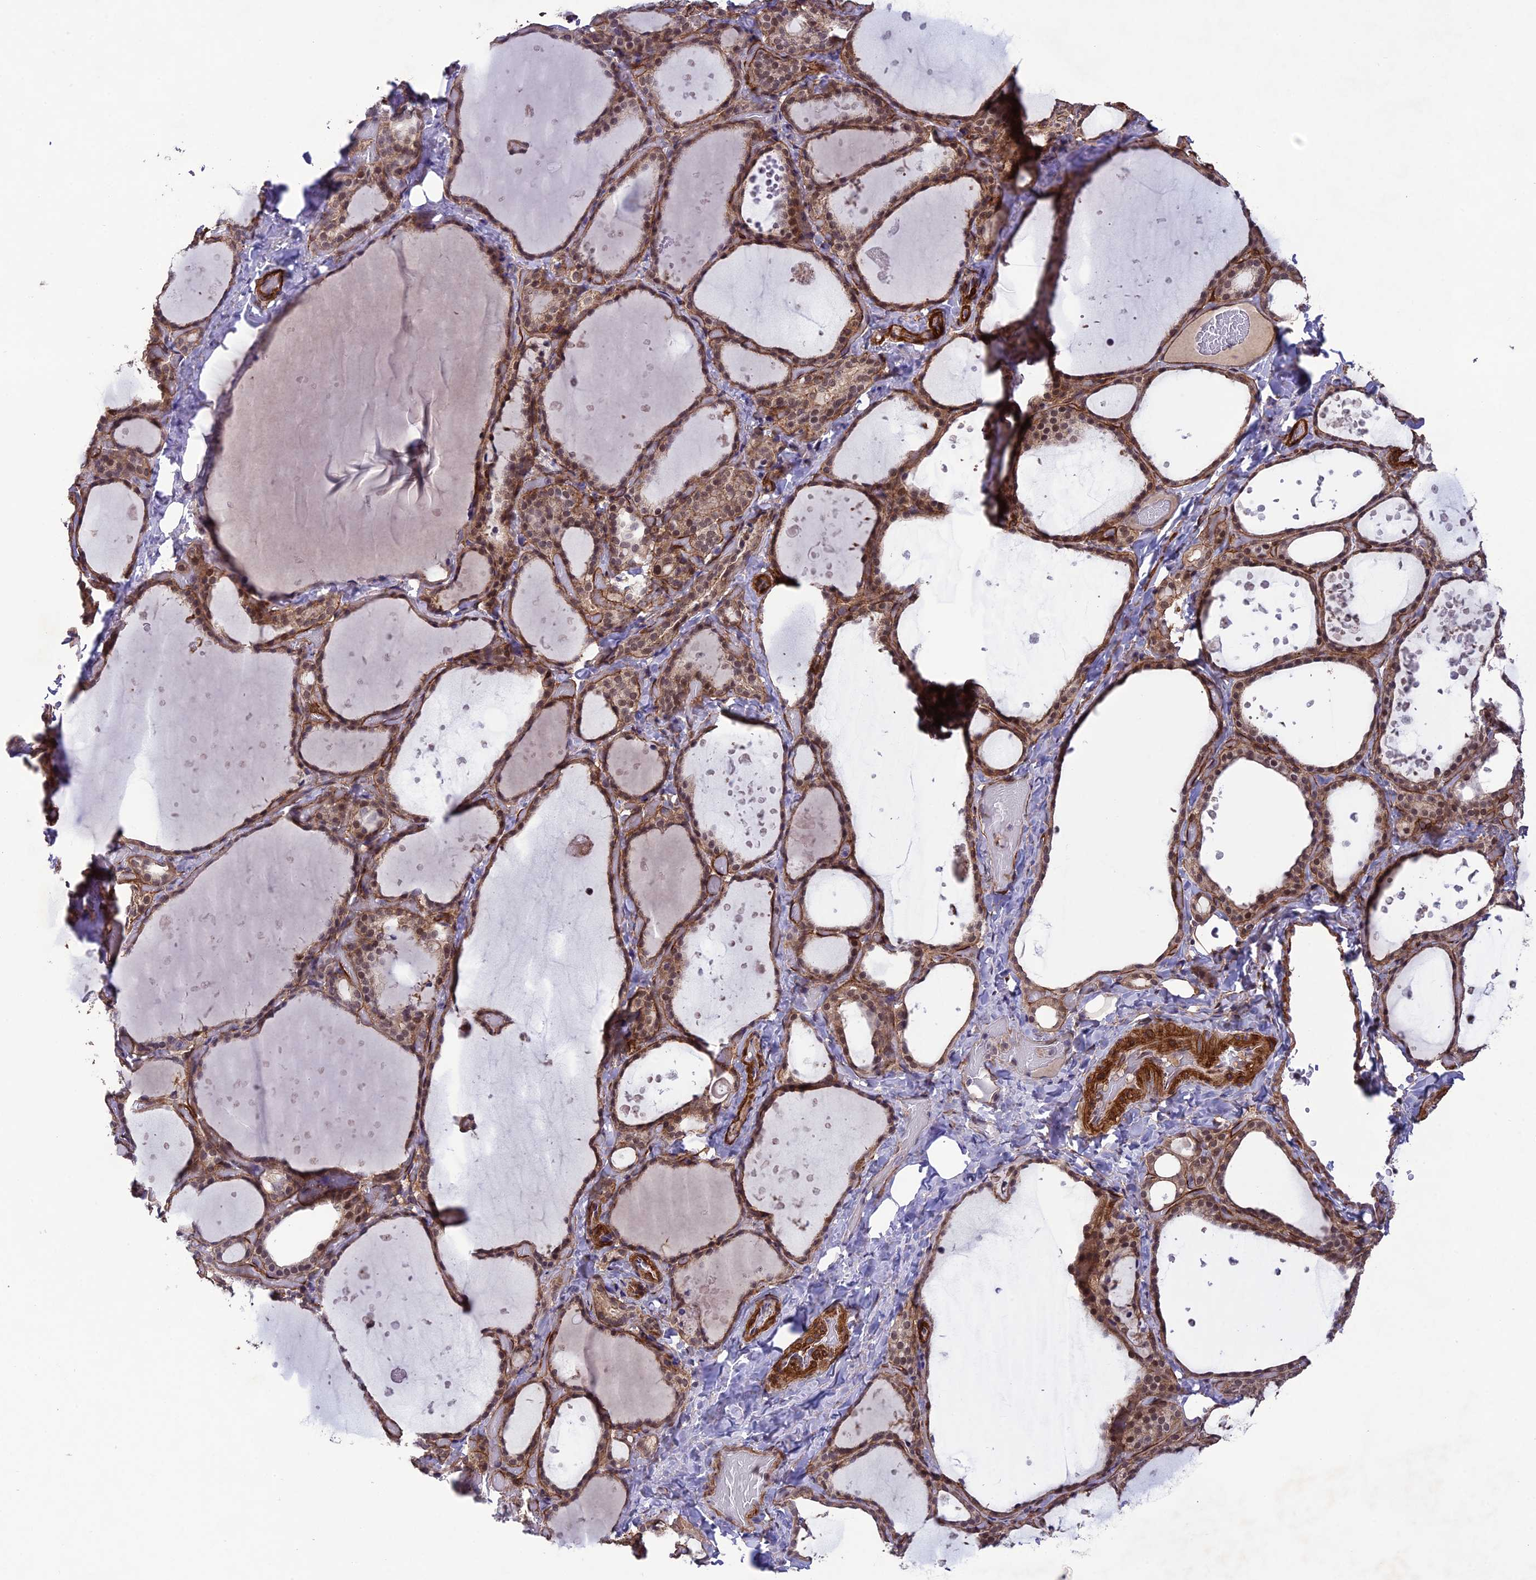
{"staining": {"intensity": "moderate", "quantity": ">75%", "location": "cytoplasmic/membranous,nuclear"}, "tissue": "thyroid gland", "cell_type": "Glandular cells", "image_type": "normal", "snomed": [{"axis": "morphology", "description": "Normal tissue, NOS"}, {"axis": "topography", "description": "Thyroid gland"}], "caption": "Protein expression by immunohistochemistry reveals moderate cytoplasmic/membranous,nuclear positivity in about >75% of glandular cells in unremarkable thyroid gland.", "gene": "TNS1", "patient": {"sex": "female", "age": 44}}